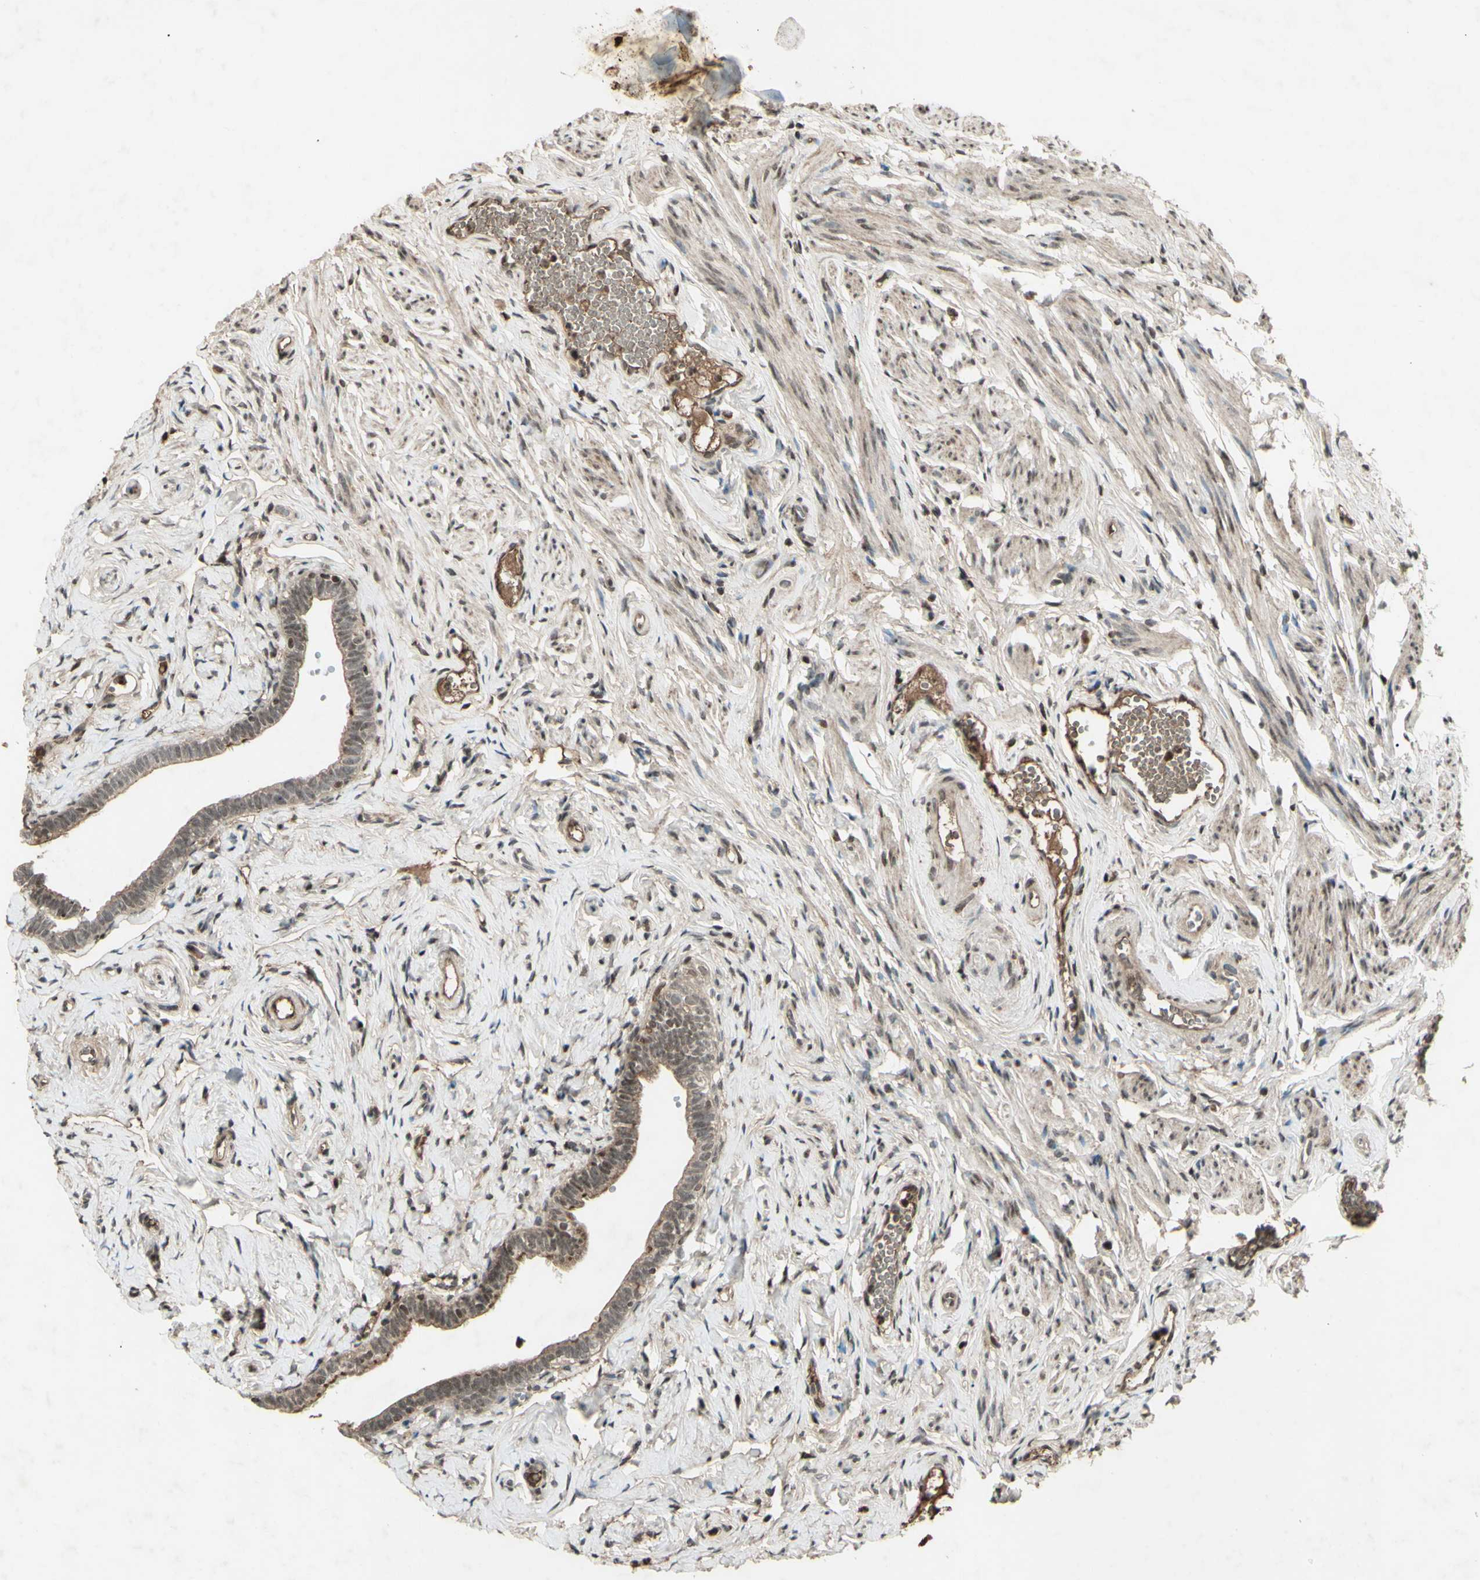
{"staining": {"intensity": "moderate", "quantity": "25%-75%", "location": "cytoplasmic/membranous,nuclear"}, "tissue": "fallopian tube", "cell_type": "Glandular cells", "image_type": "normal", "snomed": [{"axis": "morphology", "description": "Normal tissue, NOS"}, {"axis": "topography", "description": "Fallopian tube"}], "caption": "DAB (3,3'-diaminobenzidine) immunohistochemical staining of normal fallopian tube exhibits moderate cytoplasmic/membranous,nuclear protein staining in about 25%-75% of glandular cells. (IHC, brightfield microscopy, high magnification).", "gene": "SNW1", "patient": {"sex": "female", "age": 71}}